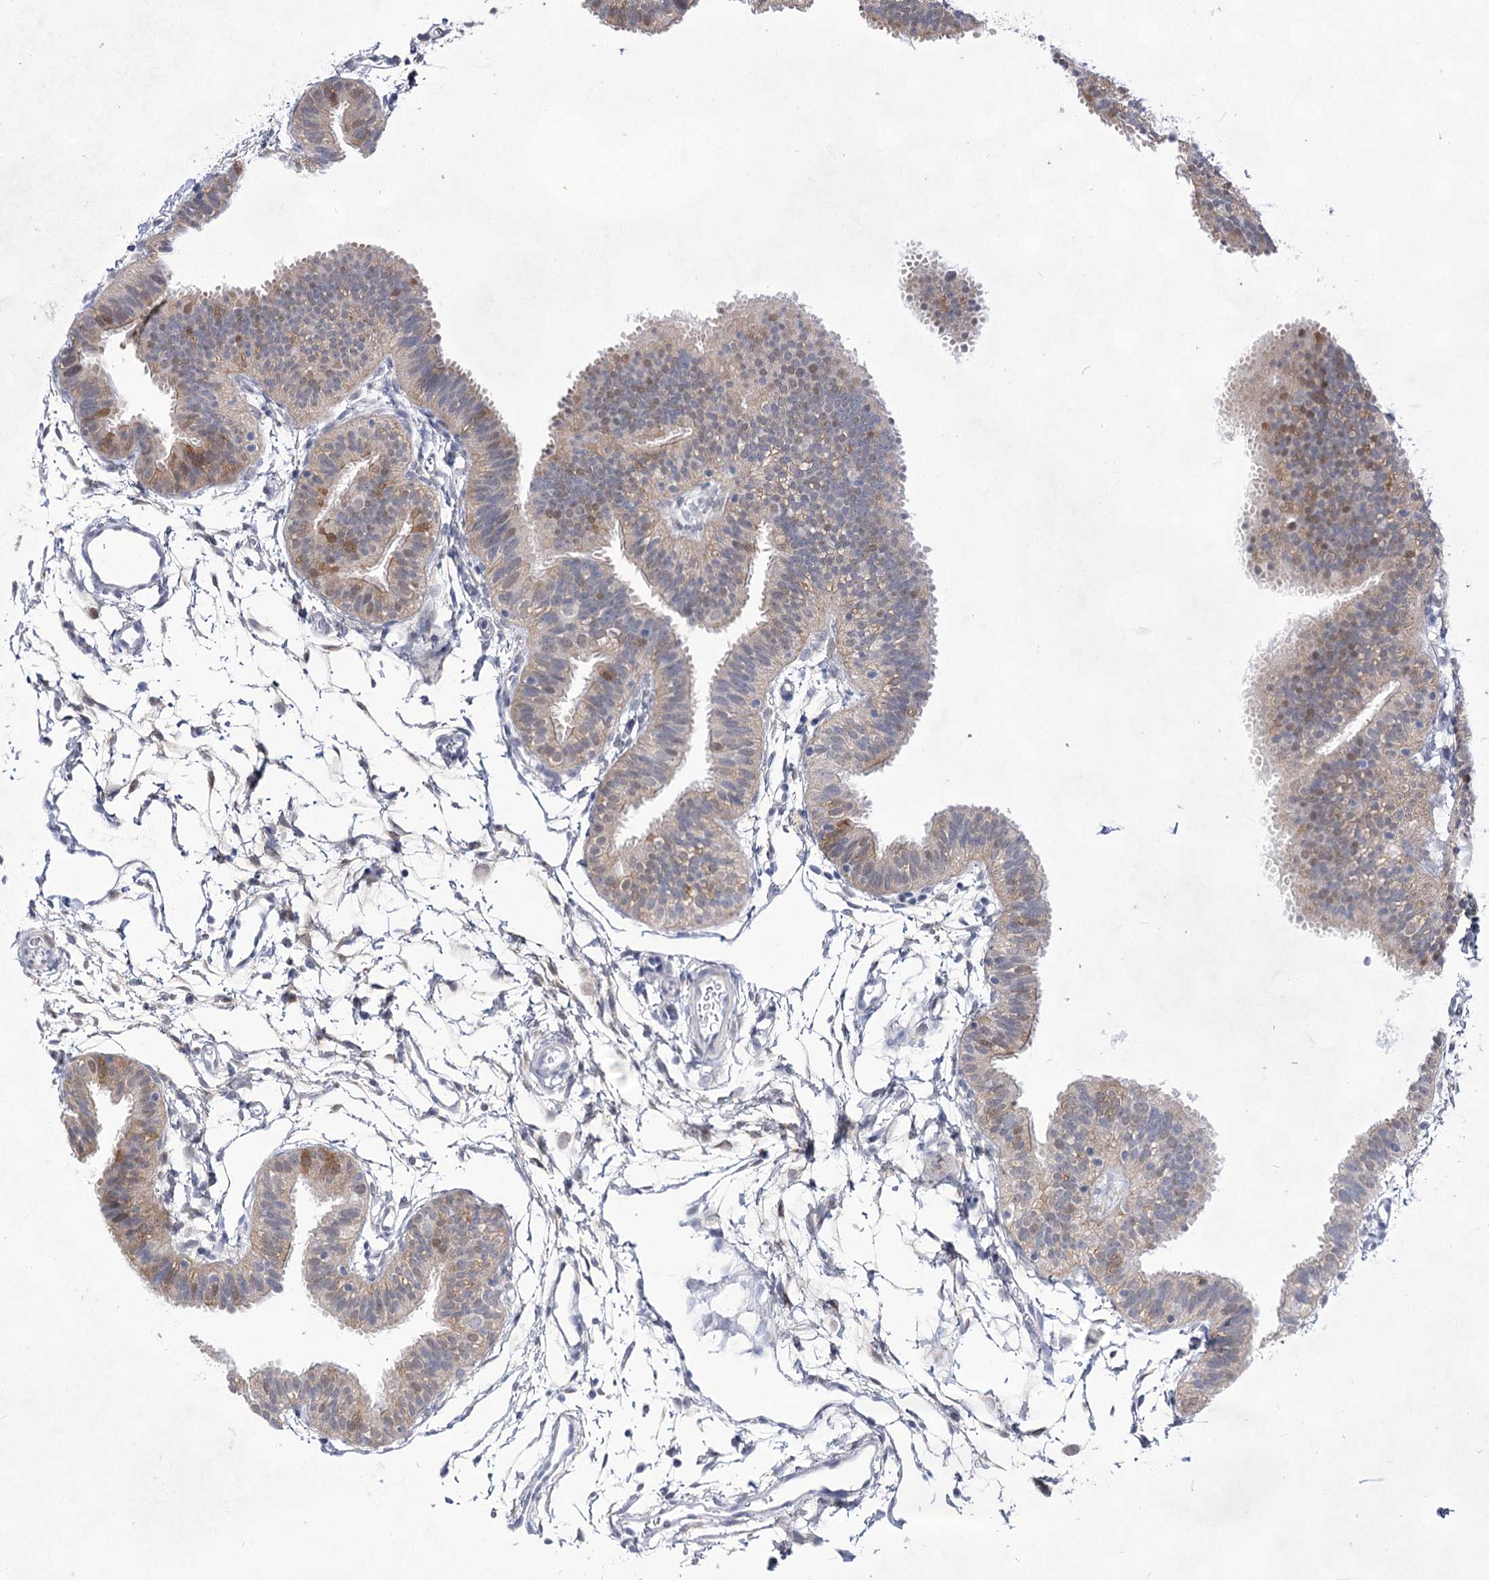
{"staining": {"intensity": "moderate", "quantity": "25%-75%", "location": "cytoplasmic/membranous"}, "tissue": "fallopian tube", "cell_type": "Glandular cells", "image_type": "normal", "snomed": [{"axis": "morphology", "description": "Normal tissue, NOS"}, {"axis": "topography", "description": "Fallopian tube"}], "caption": "IHC image of normal fallopian tube: fallopian tube stained using immunohistochemistry displays medium levels of moderate protein expression localized specifically in the cytoplasmic/membranous of glandular cells, appearing as a cytoplasmic/membranous brown color.", "gene": "UGDH", "patient": {"sex": "female", "age": 35}}